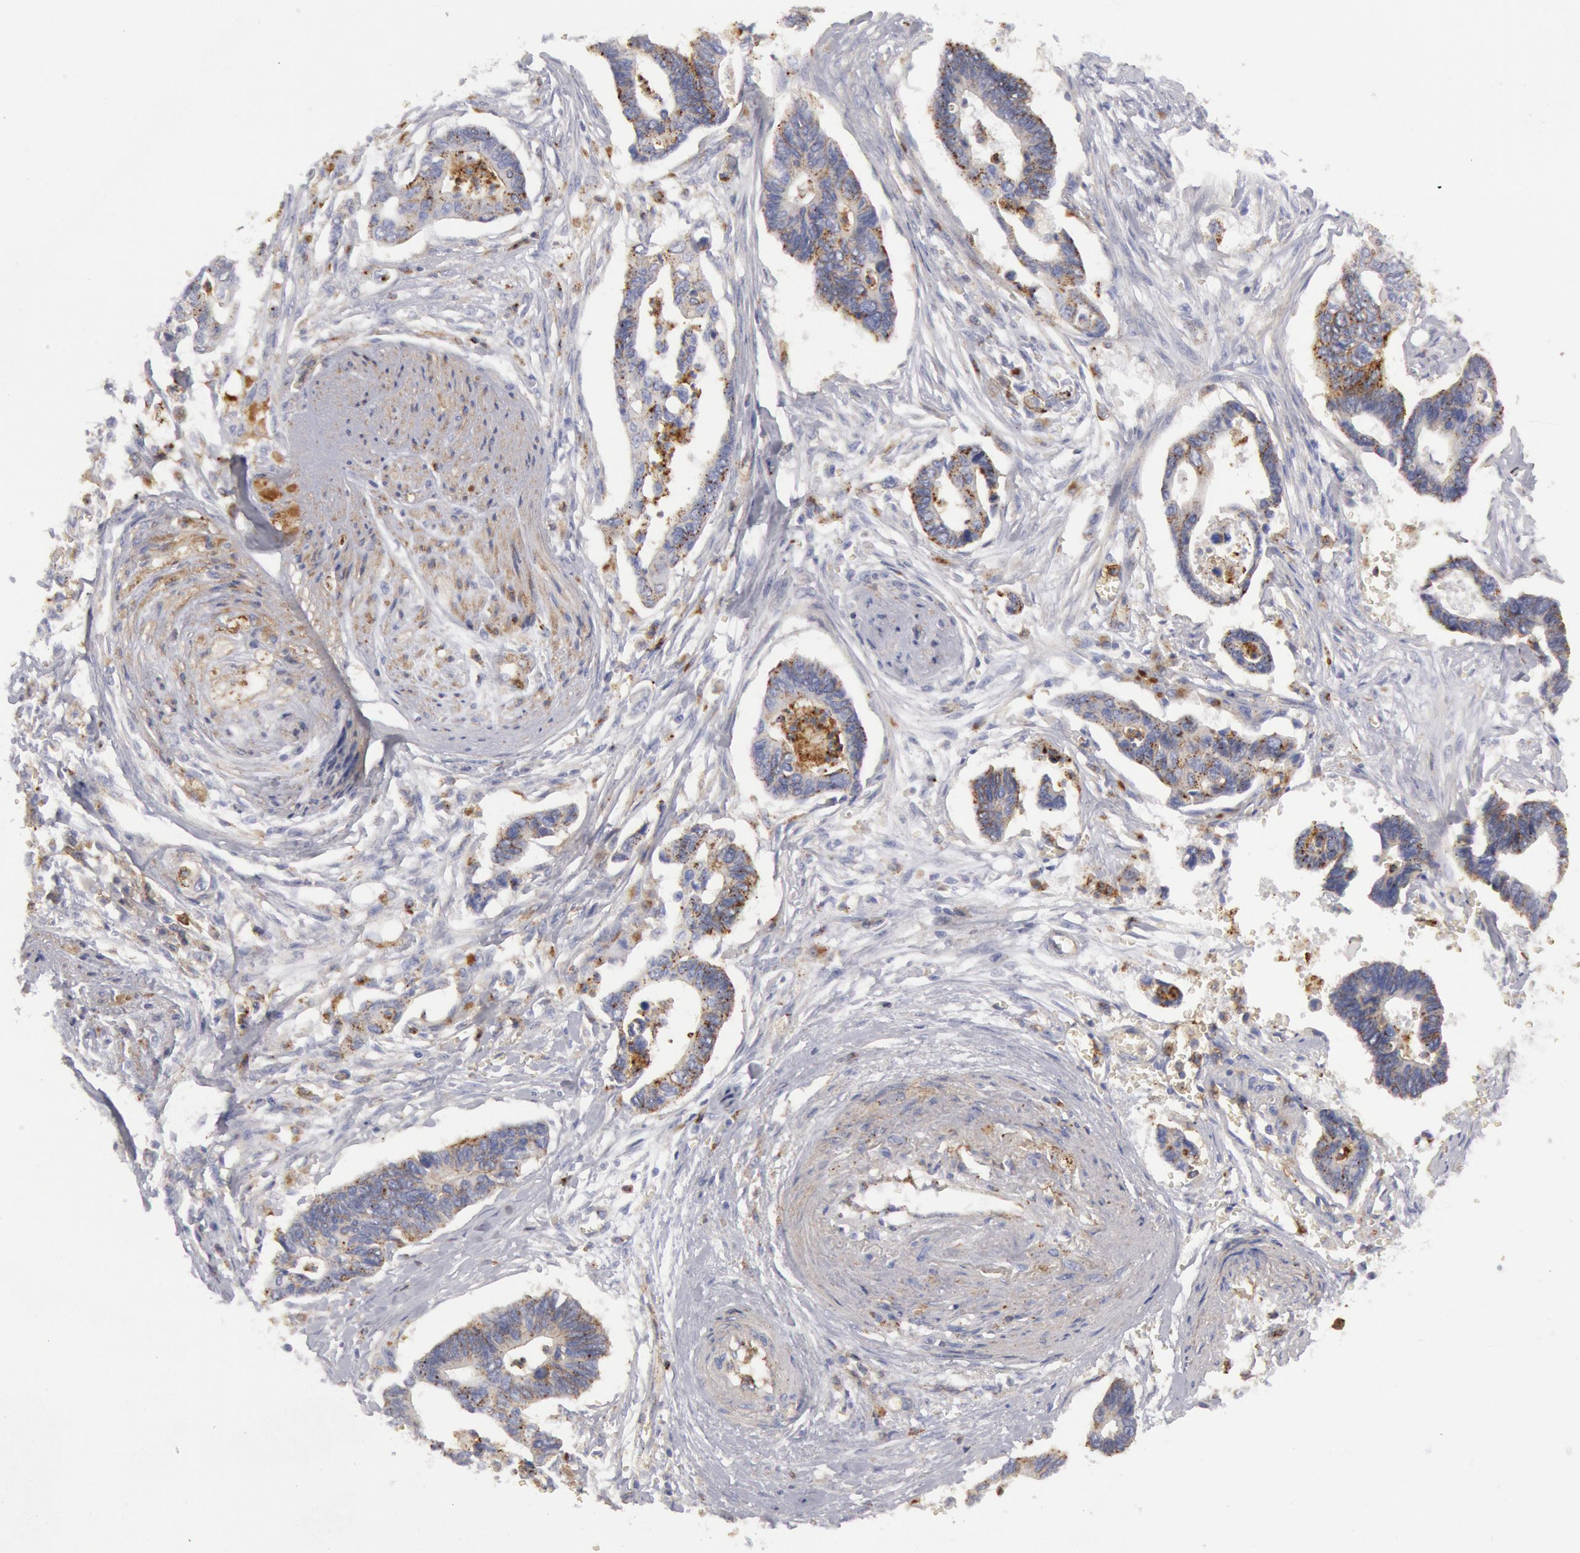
{"staining": {"intensity": "weak", "quantity": "<25%", "location": "cytoplasmic/membranous"}, "tissue": "pancreatic cancer", "cell_type": "Tumor cells", "image_type": "cancer", "snomed": [{"axis": "morphology", "description": "Adenocarcinoma, NOS"}, {"axis": "topography", "description": "Pancreas"}], "caption": "An image of human pancreatic cancer (adenocarcinoma) is negative for staining in tumor cells. Brightfield microscopy of immunohistochemistry (IHC) stained with DAB (3,3'-diaminobenzidine) (brown) and hematoxylin (blue), captured at high magnification.", "gene": "FLOT1", "patient": {"sex": "female", "age": 70}}